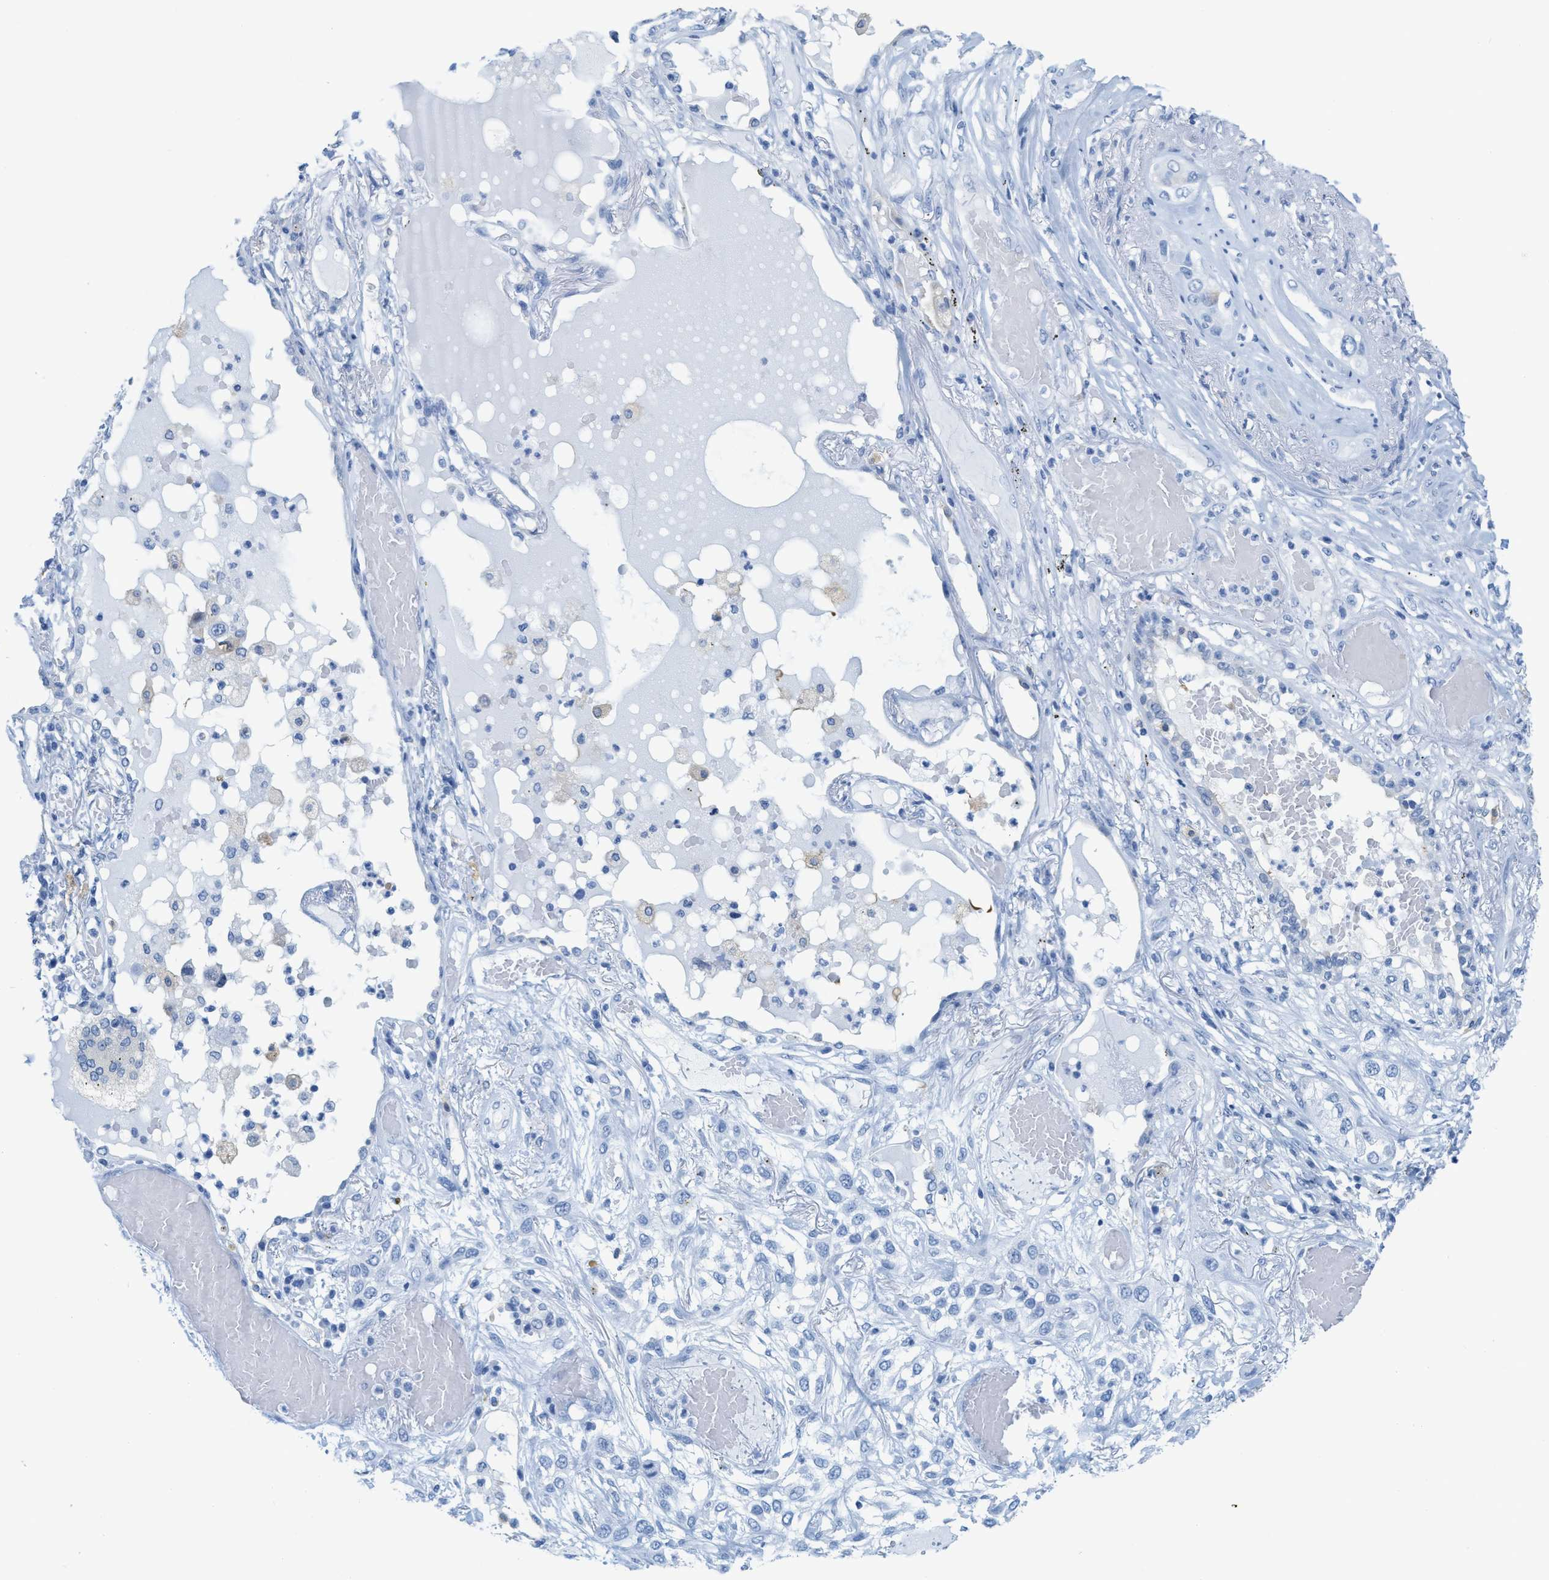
{"staining": {"intensity": "negative", "quantity": "none", "location": "none"}, "tissue": "lung cancer", "cell_type": "Tumor cells", "image_type": "cancer", "snomed": [{"axis": "morphology", "description": "Squamous cell carcinoma, NOS"}, {"axis": "topography", "description": "Lung"}], "caption": "Lung cancer (squamous cell carcinoma) was stained to show a protein in brown. There is no significant positivity in tumor cells.", "gene": "ASGR1", "patient": {"sex": "male", "age": 71}}